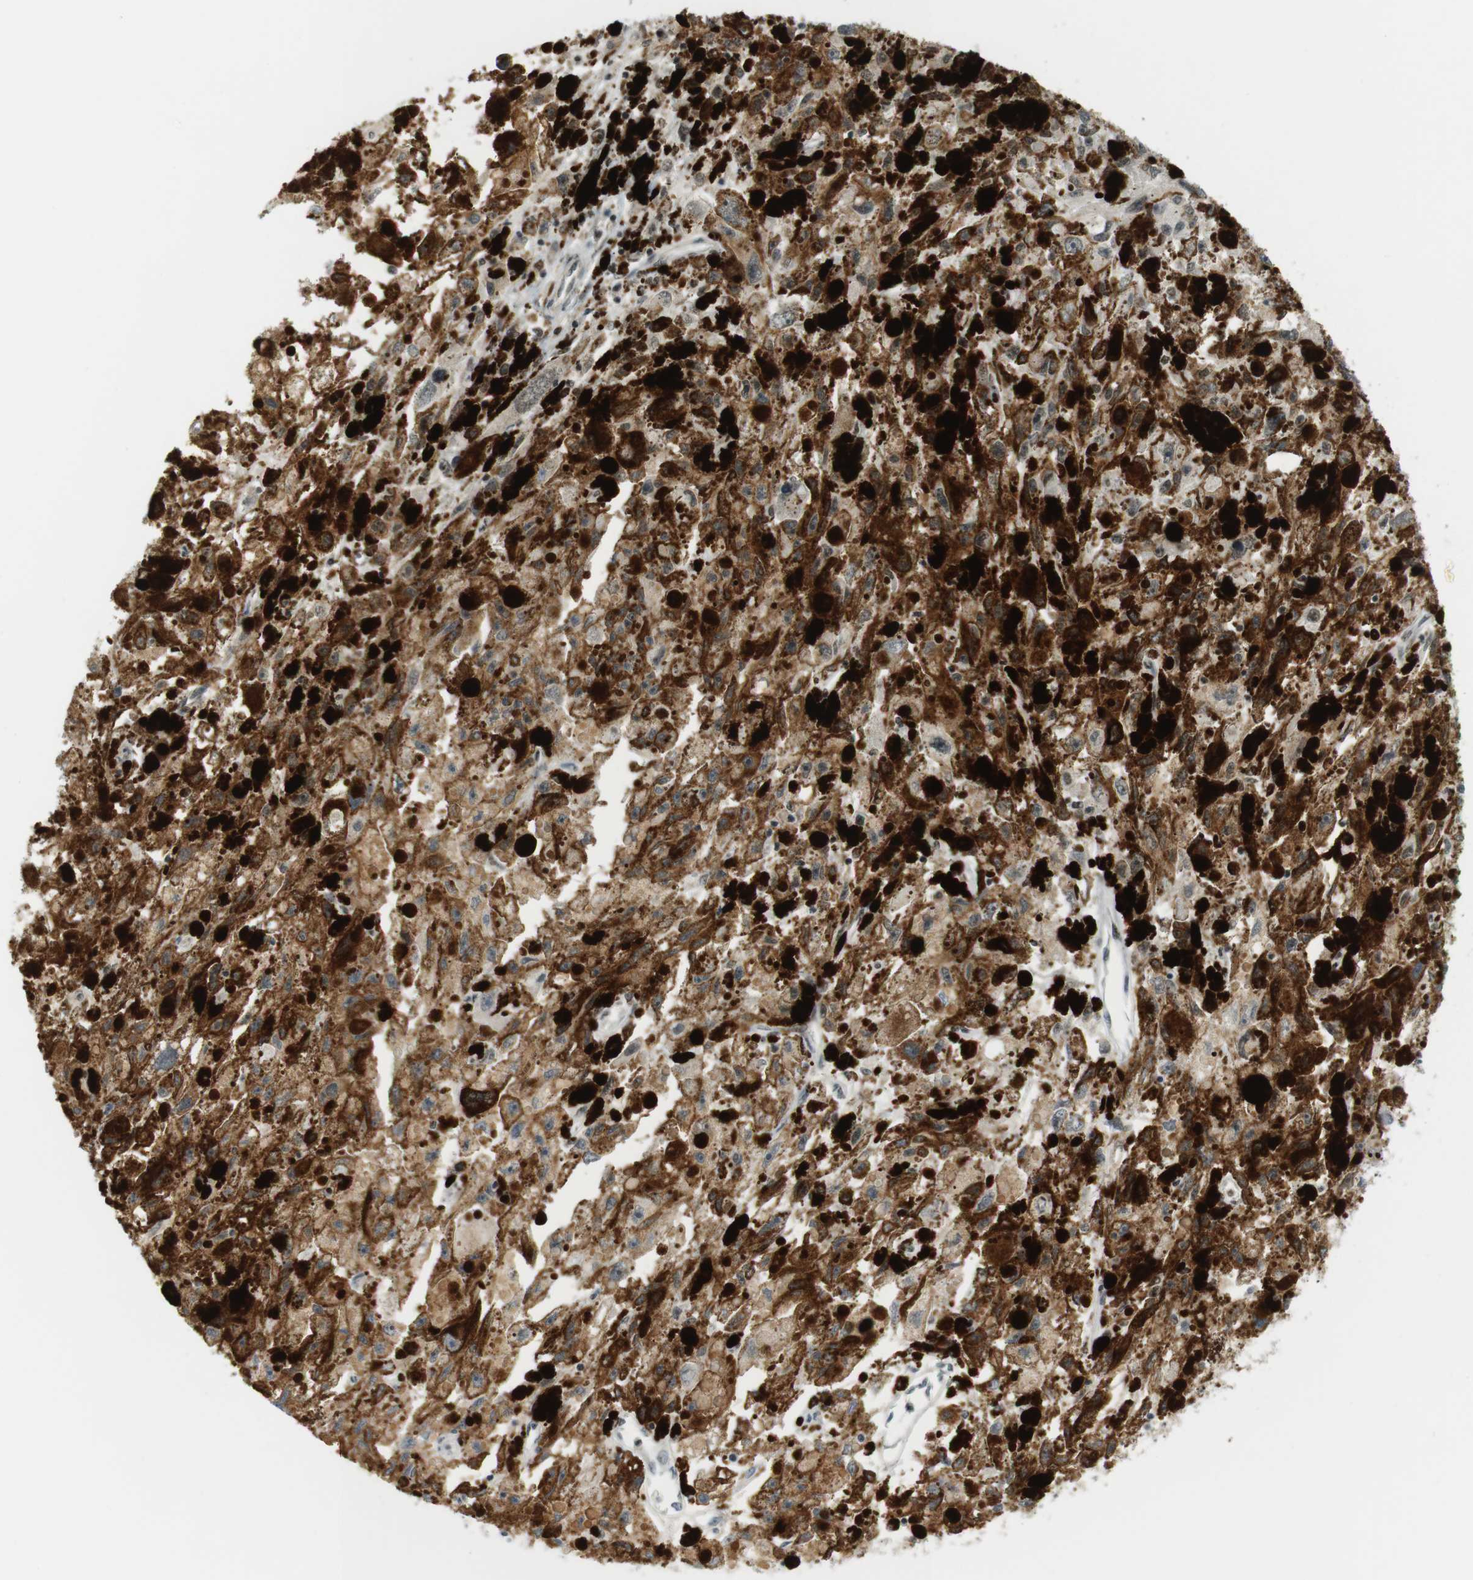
{"staining": {"intensity": "moderate", "quantity": "25%-75%", "location": "cytoplasmic/membranous"}, "tissue": "melanoma", "cell_type": "Tumor cells", "image_type": "cancer", "snomed": [{"axis": "morphology", "description": "Malignant melanoma, NOS"}, {"axis": "topography", "description": "Skin"}], "caption": "A high-resolution histopathology image shows IHC staining of melanoma, which demonstrates moderate cytoplasmic/membranous positivity in approximately 25%-75% of tumor cells.", "gene": "DMC1", "patient": {"sex": "female", "age": 104}}